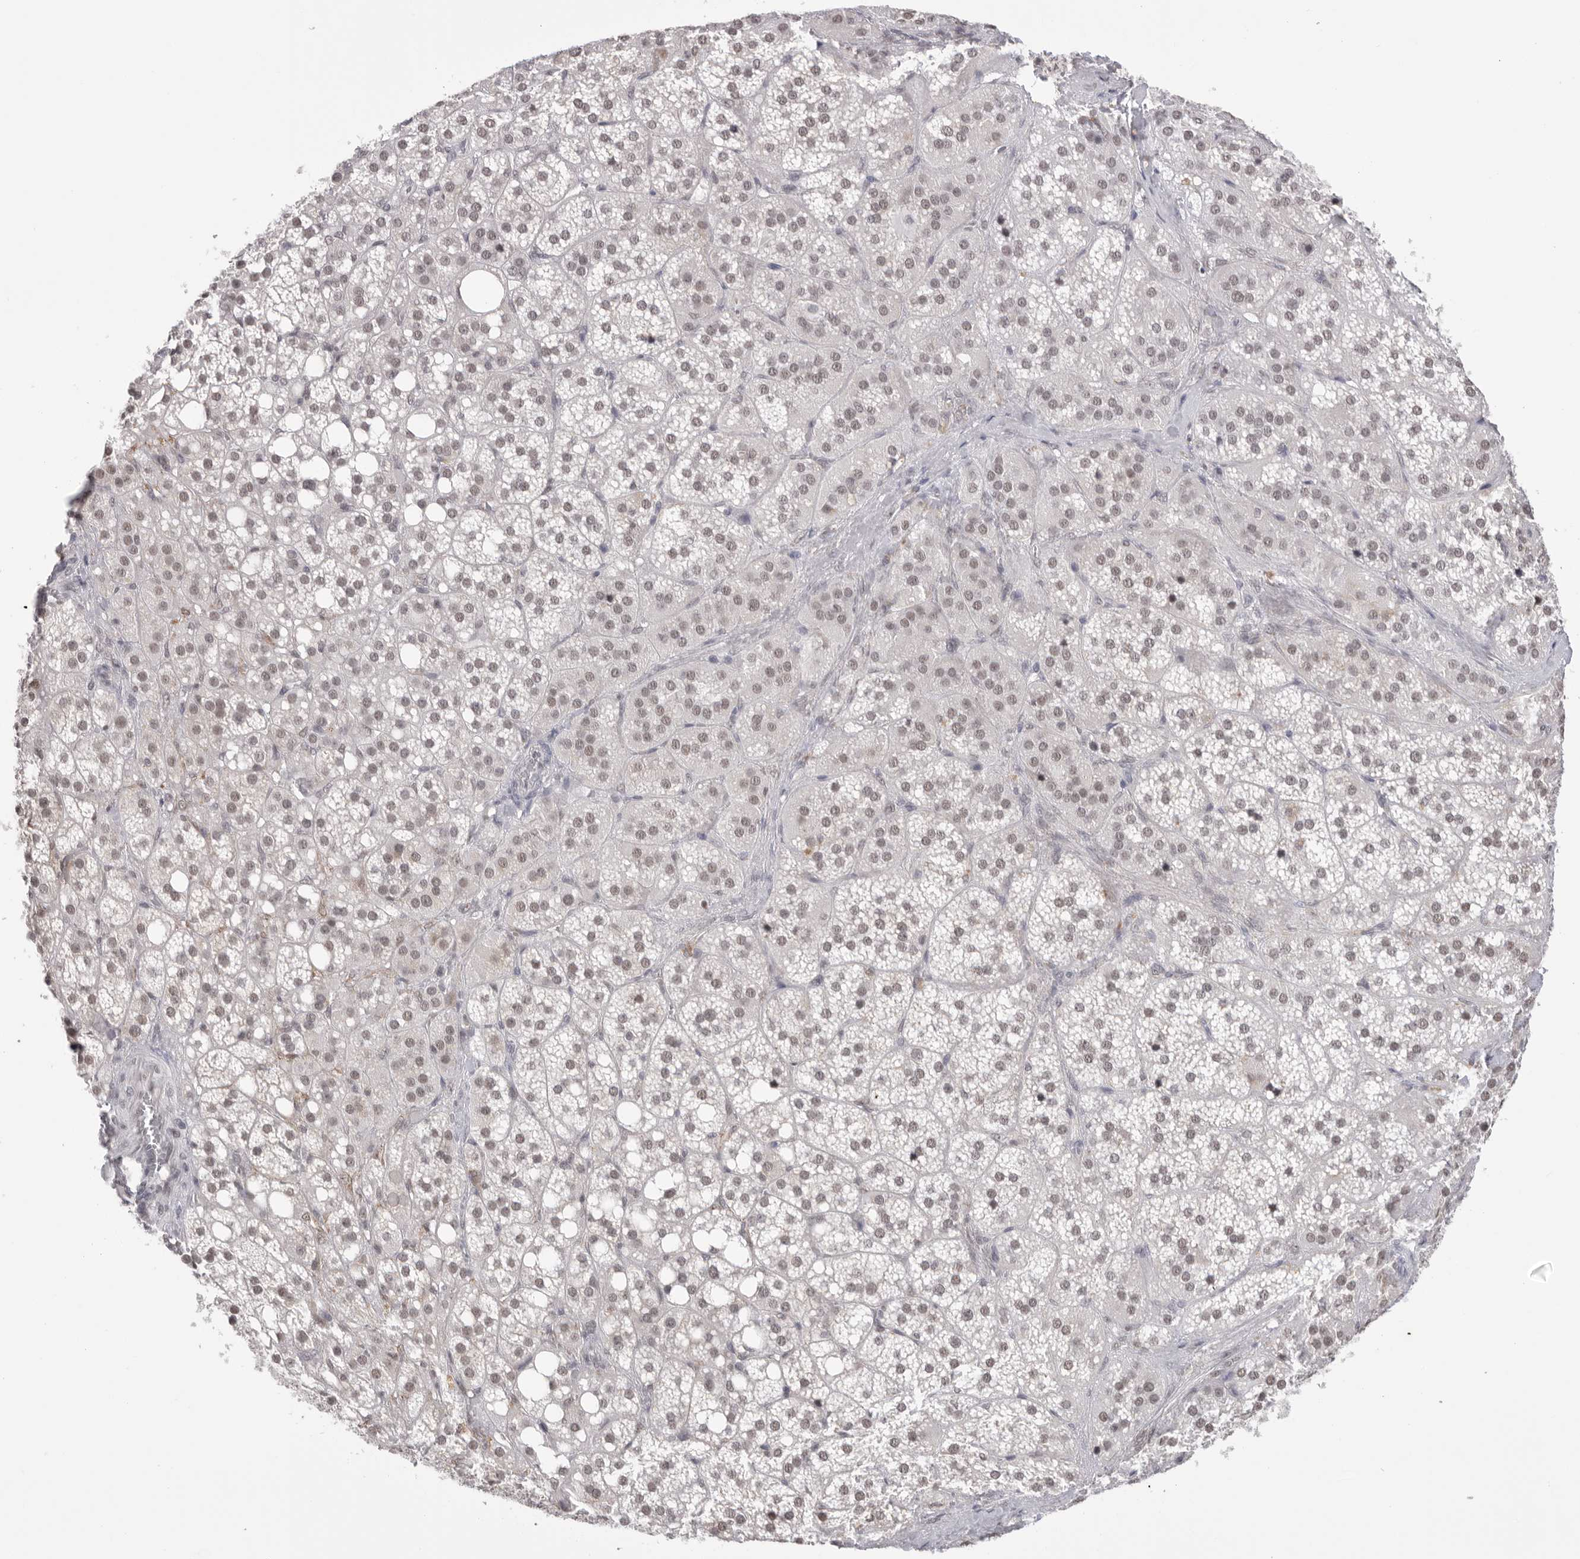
{"staining": {"intensity": "weak", "quantity": "<25%", "location": "nuclear"}, "tissue": "adrenal gland", "cell_type": "Glandular cells", "image_type": "normal", "snomed": [{"axis": "morphology", "description": "Normal tissue, NOS"}, {"axis": "topography", "description": "Adrenal gland"}], "caption": "This histopathology image is of unremarkable adrenal gland stained with immunohistochemistry to label a protein in brown with the nuclei are counter-stained blue. There is no expression in glandular cells.", "gene": "BCLAF3", "patient": {"sex": "female", "age": 59}}